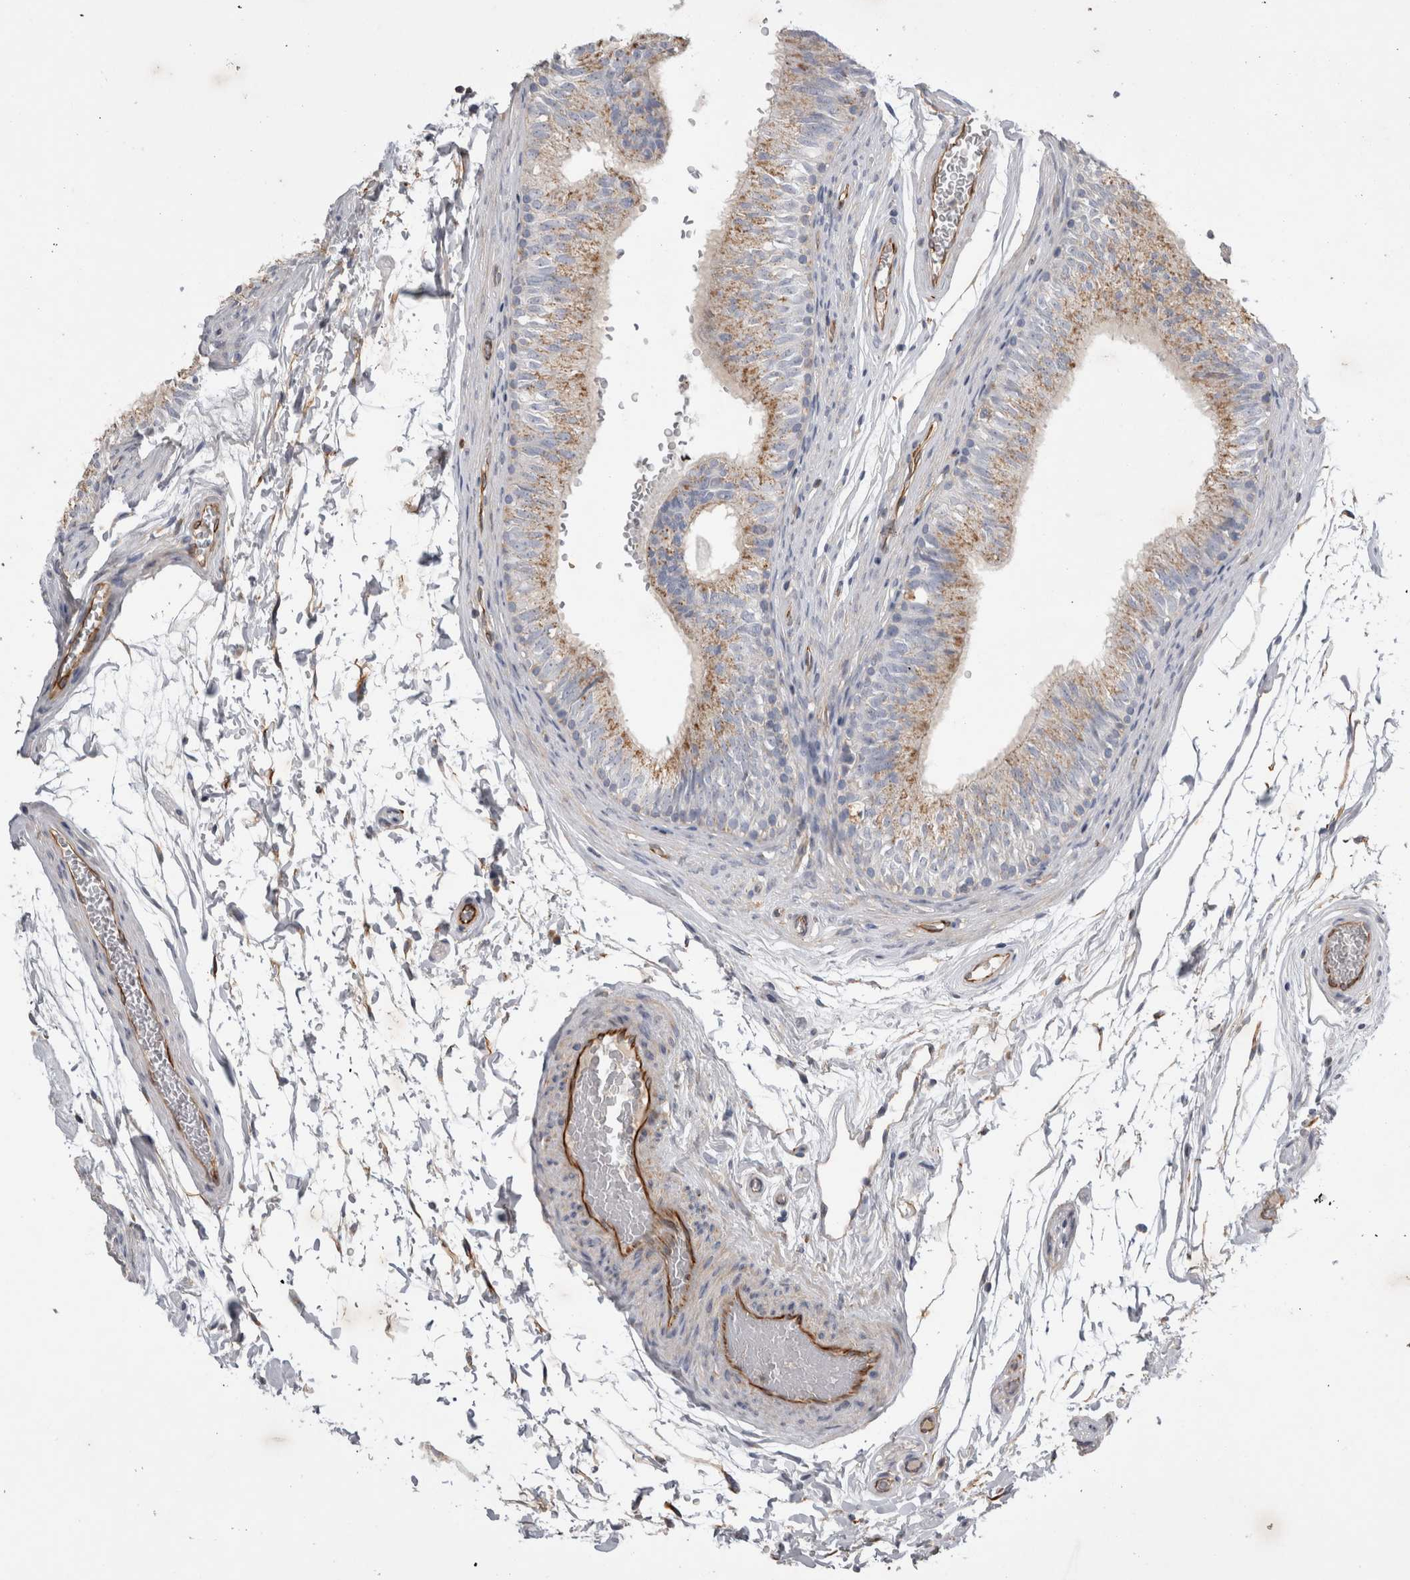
{"staining": {"intensity": "weak", "quantity": ">75%", "location": "cytoplasmic/membranous"}, "tissue": "epididymis", "cell_type": "Glandular cells", "image_type": "normal", "snomed": [{"axis": "morphology", "description": "Normal tissue, NOS"}, {"axis": "topography", "description": "Epididymis"}], "caption": "An immunohistochemistry (IHC) micrograph of unremarkable tissue is shown. Protein staining in brown labels weak cytoplasmic/membranous positivity in epididymis within glandular cells.", "gene": "STRADB", "patient": {"sex": "male", "age": 36}}